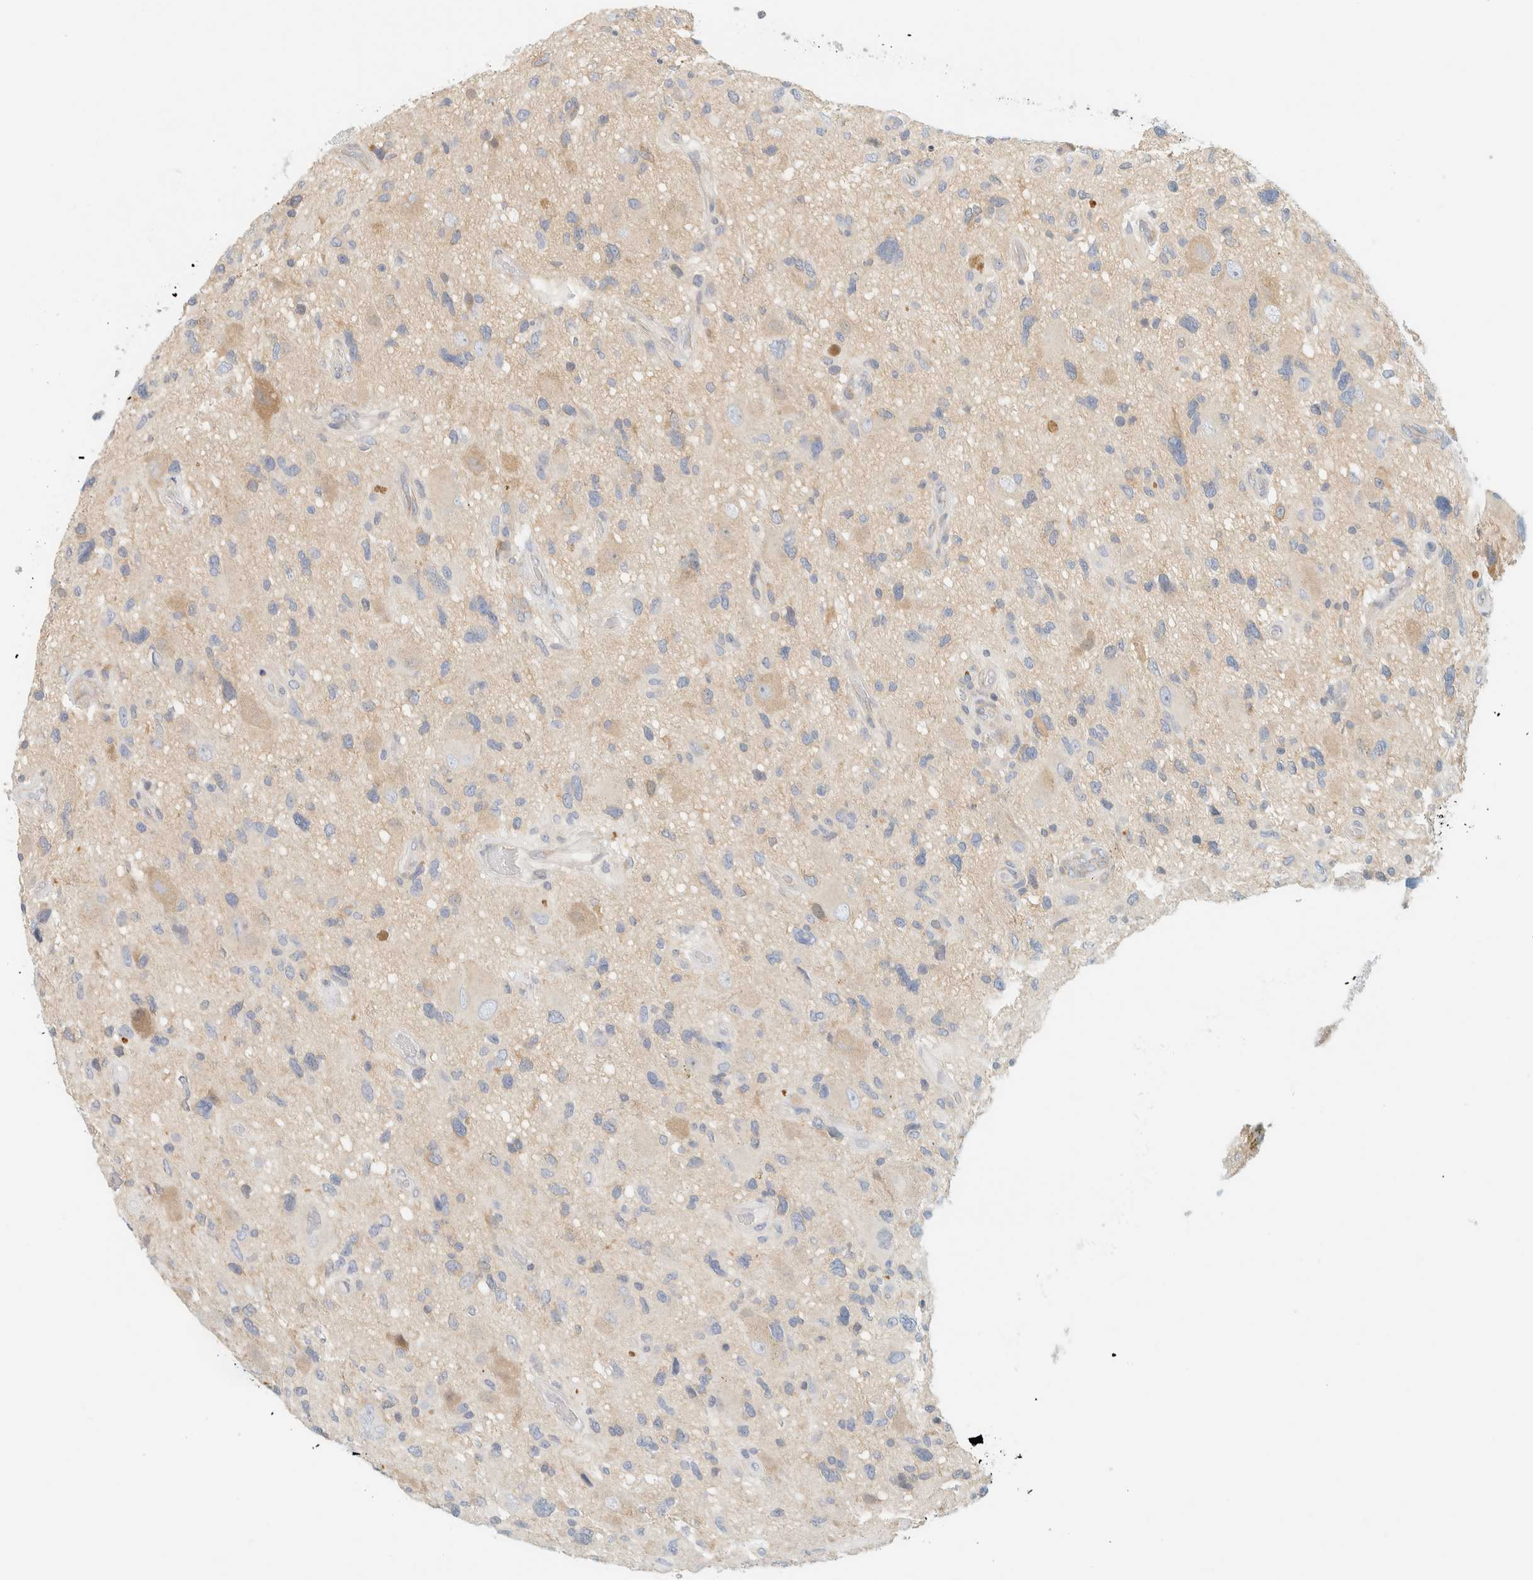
{"staining": {"intensity": "weak", "quantity": "<25%", "location": "cytoplasmic/membranous"}, "tissue": "glioma", "cell_type": "Tumor cells", "image_type": "cancer", "snomed": [{"axis": "morphology", "description": "Glioma, malignant, High grade"}, {"axis": "topography", "description": "Brain"}], "caption": "Tumor cells are negative for brown protein staining in glioma.", "gene": "PTGES3L-AARSD1", "patient": {"sex": "male", "age": 33}}